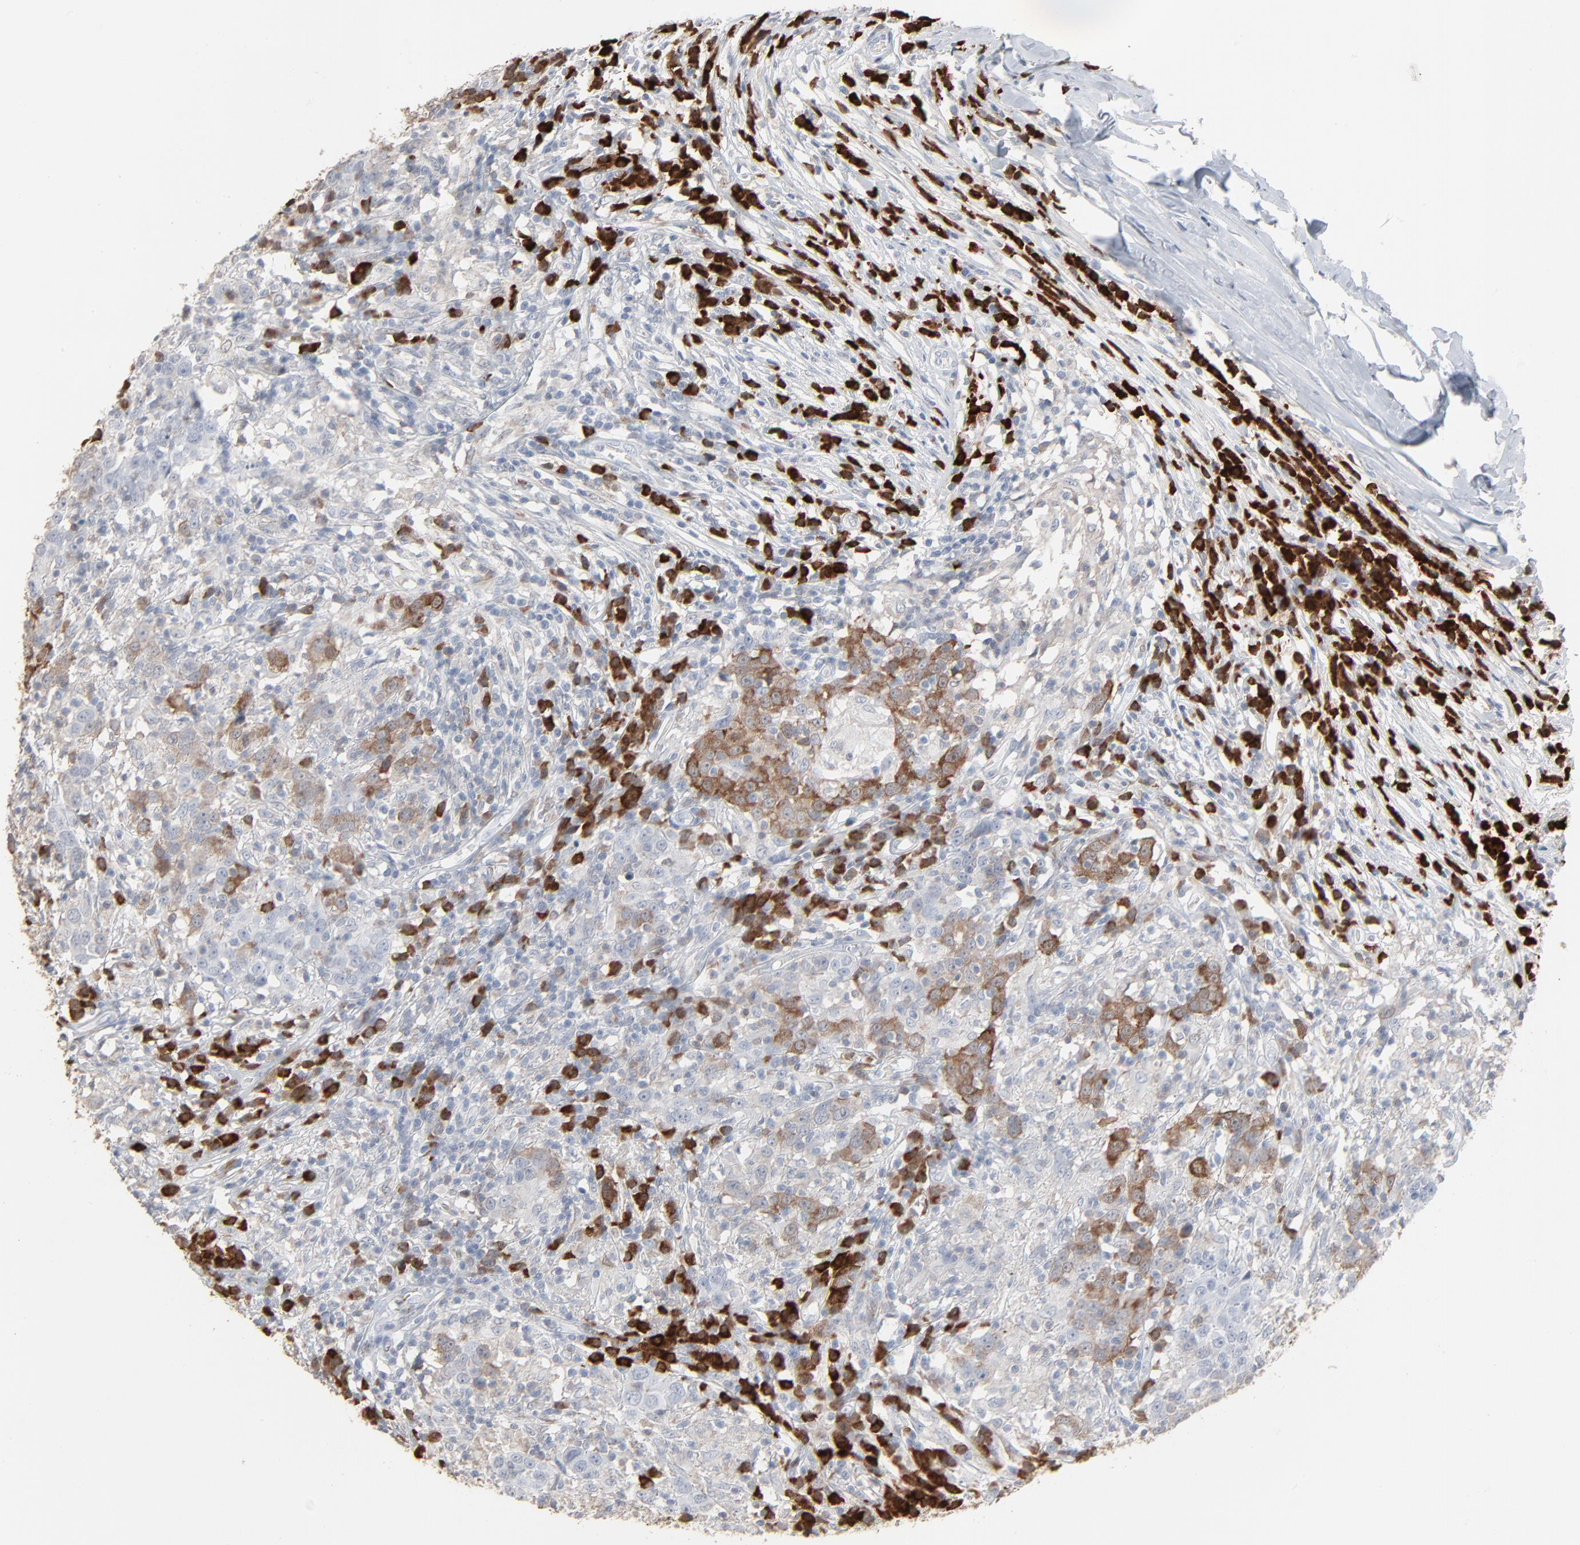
{"staining": {"intensity": "strong", "quantity": "25%-75%", "location": "cytoplasmic/membranous"}, "tissue": "head and neck cancer", "cell_type": "Tumor cells", "image_type": "cancer", "snomed": [{"axis": "morphology", "description": "Adenocarcinoma, NOS"}, {"axis": "topography", "description": "Salivary gland"}, {"axis": "topography", "description": "Head-Neck"}], "caption": "High-power microscopy captured an IHC micrograph of head and neck cancer (adenocarcinoma), revealing strong cytoplasmic/membranous expression in approximately 25%-75% of tumor cells. (IHC, brightfield microscopy, high magnification).", "gene": "PHGDH", "patient": {"sex": "female", "age": 65}}